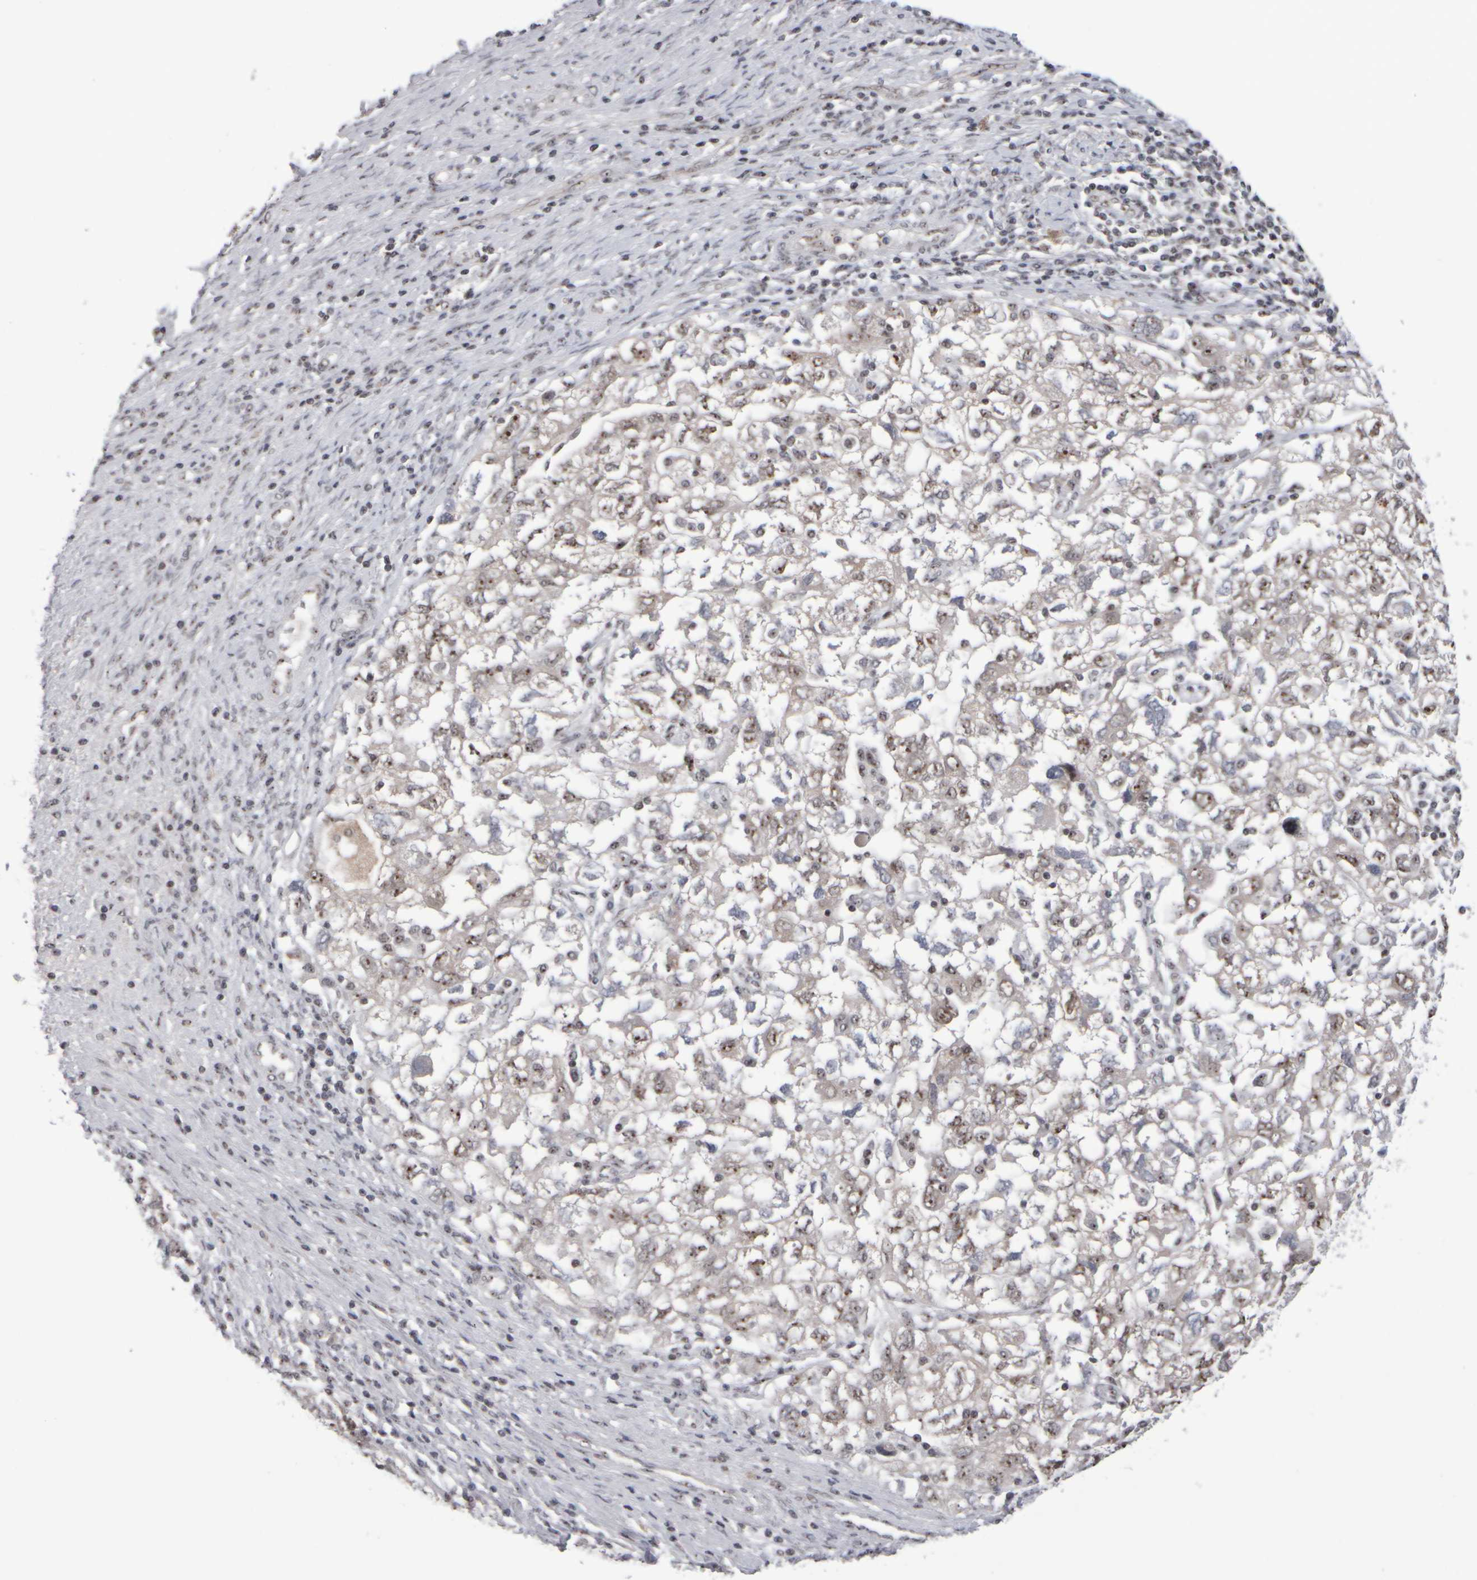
{"staining": {"intensity": "moderate", "quantity": "25%-75%", "location": "nuclear"}, "tissue": "ovarian cancer", "cell_type": "Tumor cells", "image_type": "cancer", "snomed": [{"axis": "morphology", "description": "Carcinoma, NOS"}, {"axis": "morphology", "description": "Cystadenocarcinoma, serous, NOS"}, {"axis": "topography", "description": "Ovary"}], "caption": "Human carcinoma (ovarian) stained with a protein marker demonstrates moderate staining in tumor cells.", "gene": "SURF6", "patient": {"sex": "female", "age": 69}}